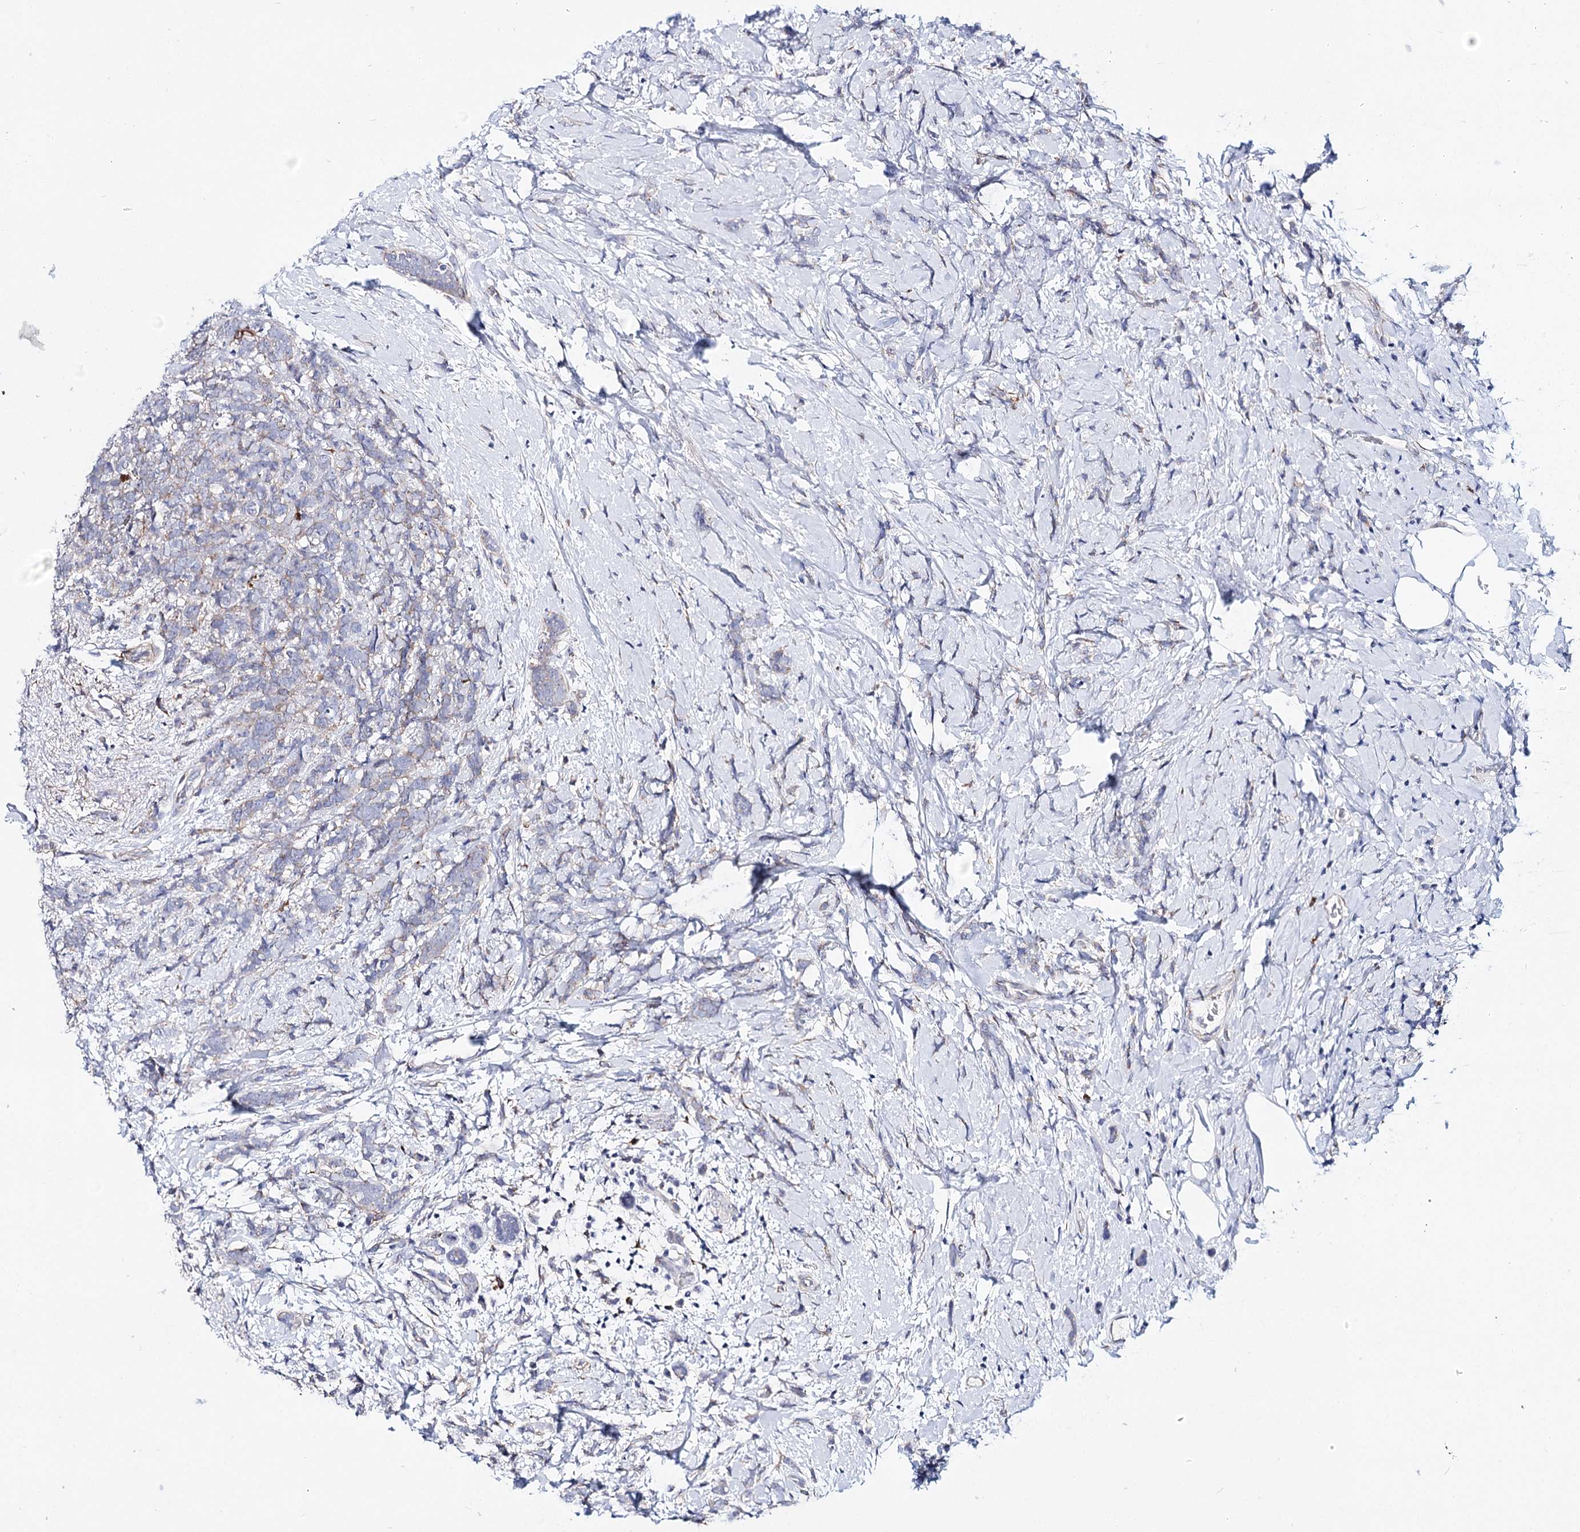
{"staining": {"intensity": "weak", "quantity": "<25%", "location": "cytoplasmic/membranous"}, "tissue": "breast cancer", "cell_type": "Tumor cells", "image_type": "cancer", "snomed": [{"axis": "morphology", "description": "Lobular carcinoma"}, {"axis": "topography", "description": "Breast"}], "caption": "Human lobular carcinoma (breast) stained for a protein using immunohistochemistry (IHC) shows no expression in tumor cells.", "gene": "TEX12", "patient": {"sex": "female", "age": 58}}